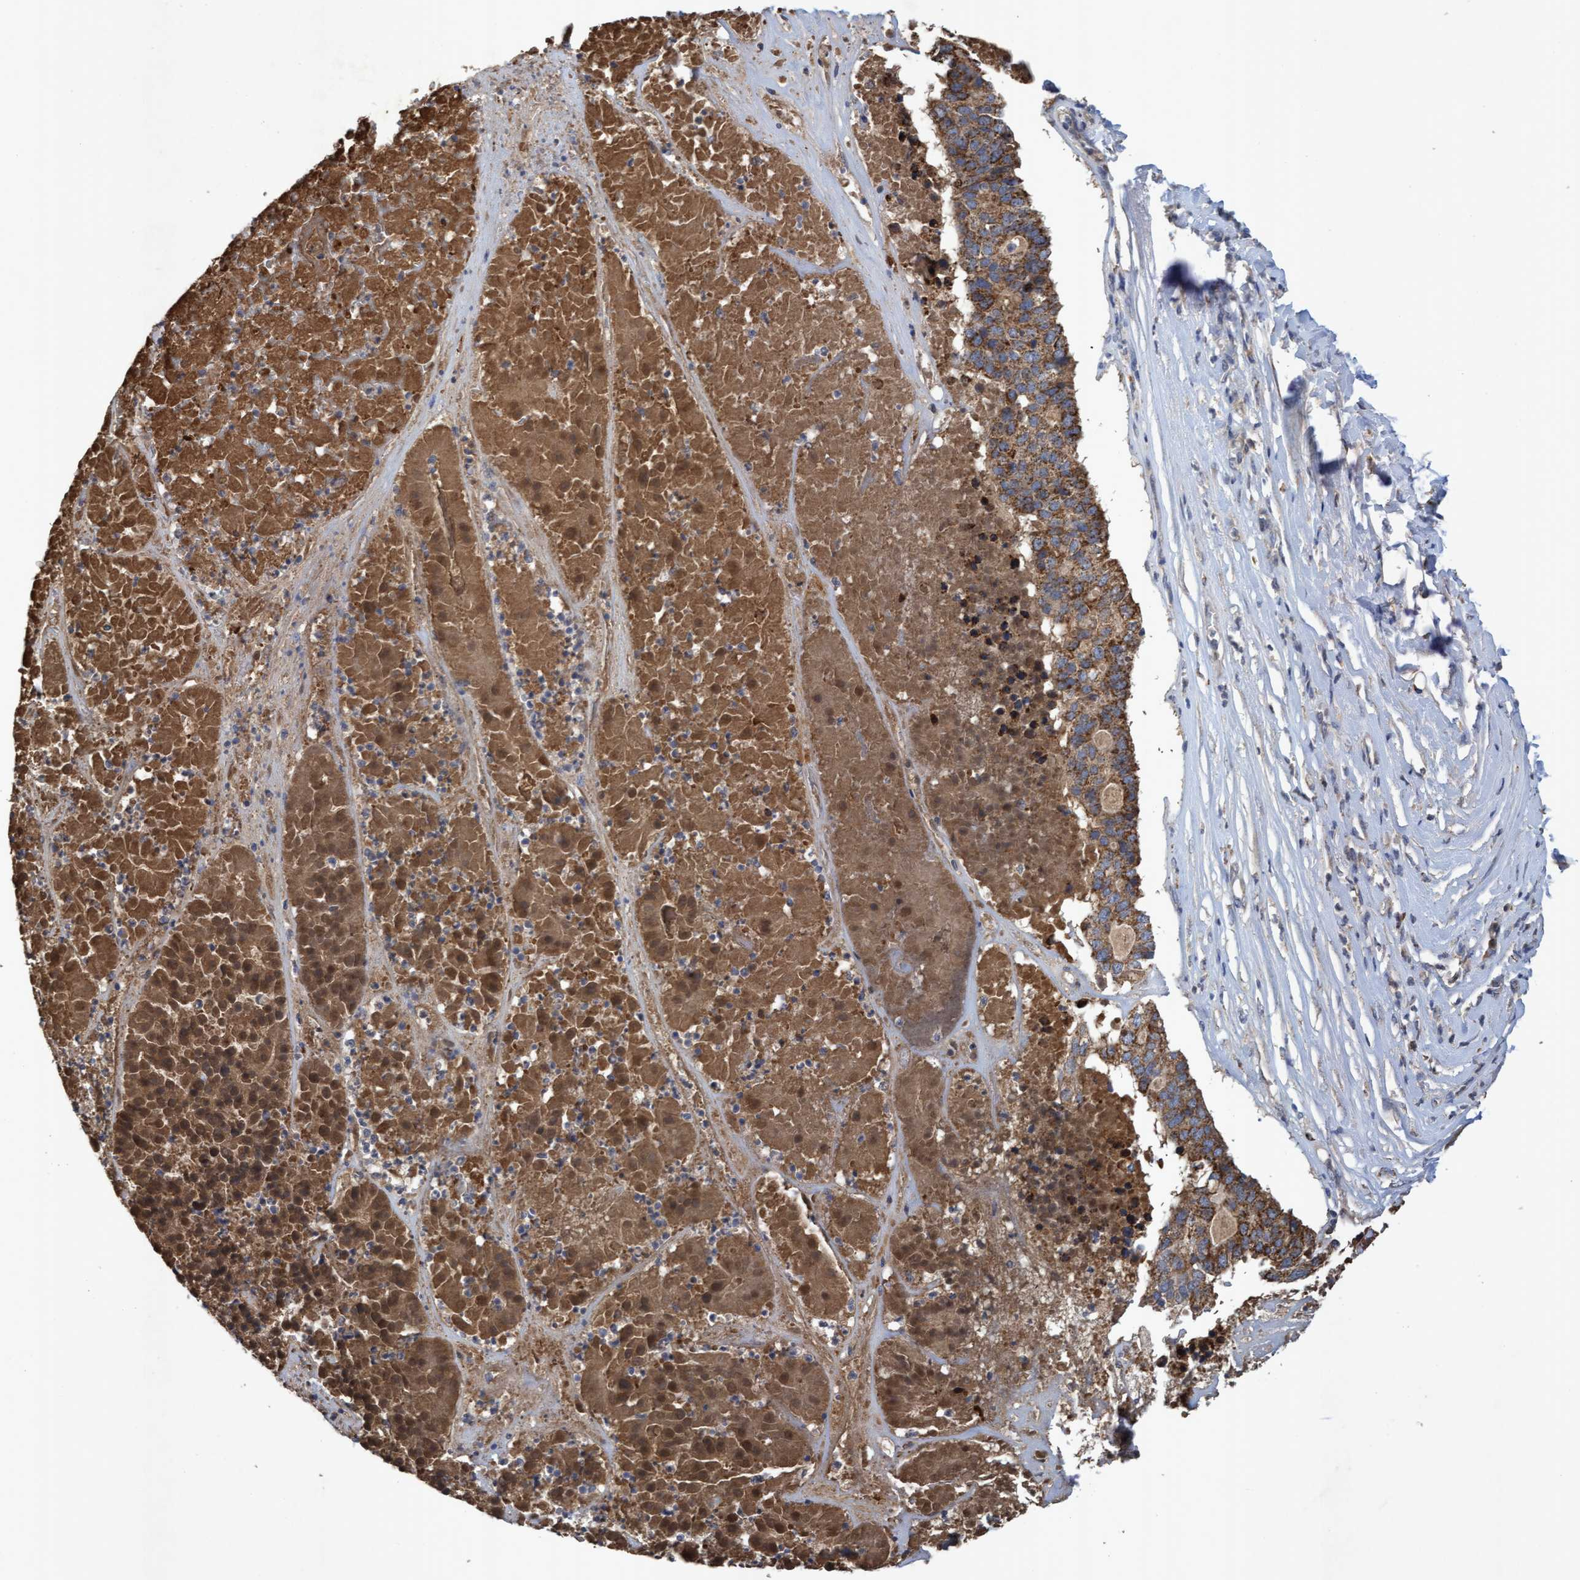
{"staining": {"intensity": "moderate", "quantity": ">75%", "location": "cytoplasmic/membranous"}, "tissue": "pancreatic cancer", "cell_type": "Tumor cells", "image_type": "cancer", "snomed": [{"axis": "morphology", "description": "Adenocarcinoma, NOS"}, {"axis": "topography", "description": "Pancreas"}], "caption": "The photomicrograph shows a brown stain indicating the presence of a protein in the cytoplasmic/membranous of tumor cells in pancreatic cancer (adenocarcinoma).", "gene": "ATPAF2", "patient": {"sex": "male", "age": 50}}